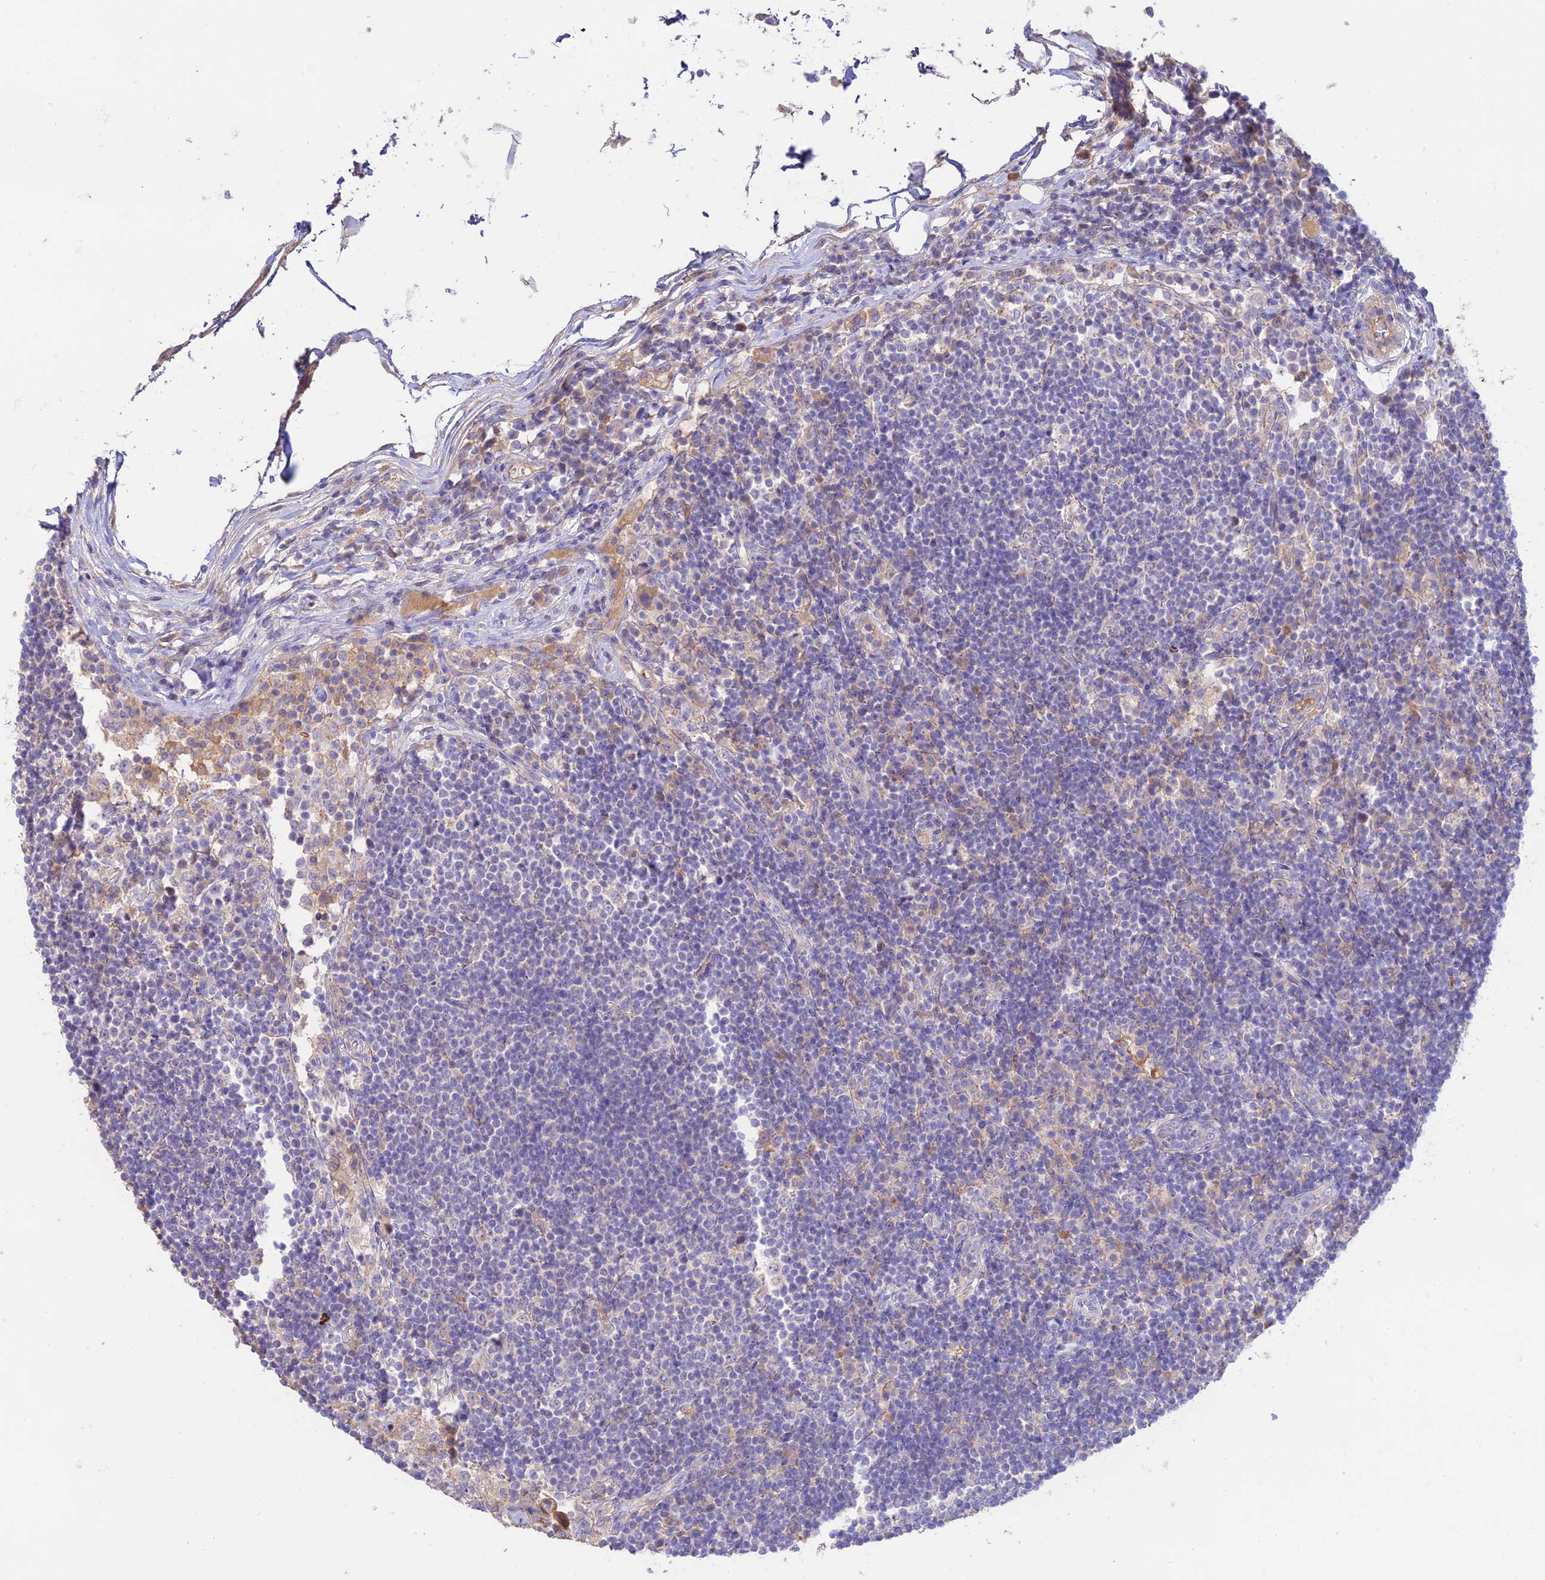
{"staining": {"intensity": "negative", "quantity": "none", "location": "none"}, "tissue": "lymph node", "cell_type": "Germinal center cells", "image_type": "normal", "snomed": [{"axis": "morphology", "description": "Normal tissue, NOS"}, {"axis": "topography", "description": "Lymph node"}], "caption": "Histopathology image shows no protein staining in germinal center cells of normal lymph node.", "gene": "NLRP9", "patient": {"sex": "female", "age": 53}}